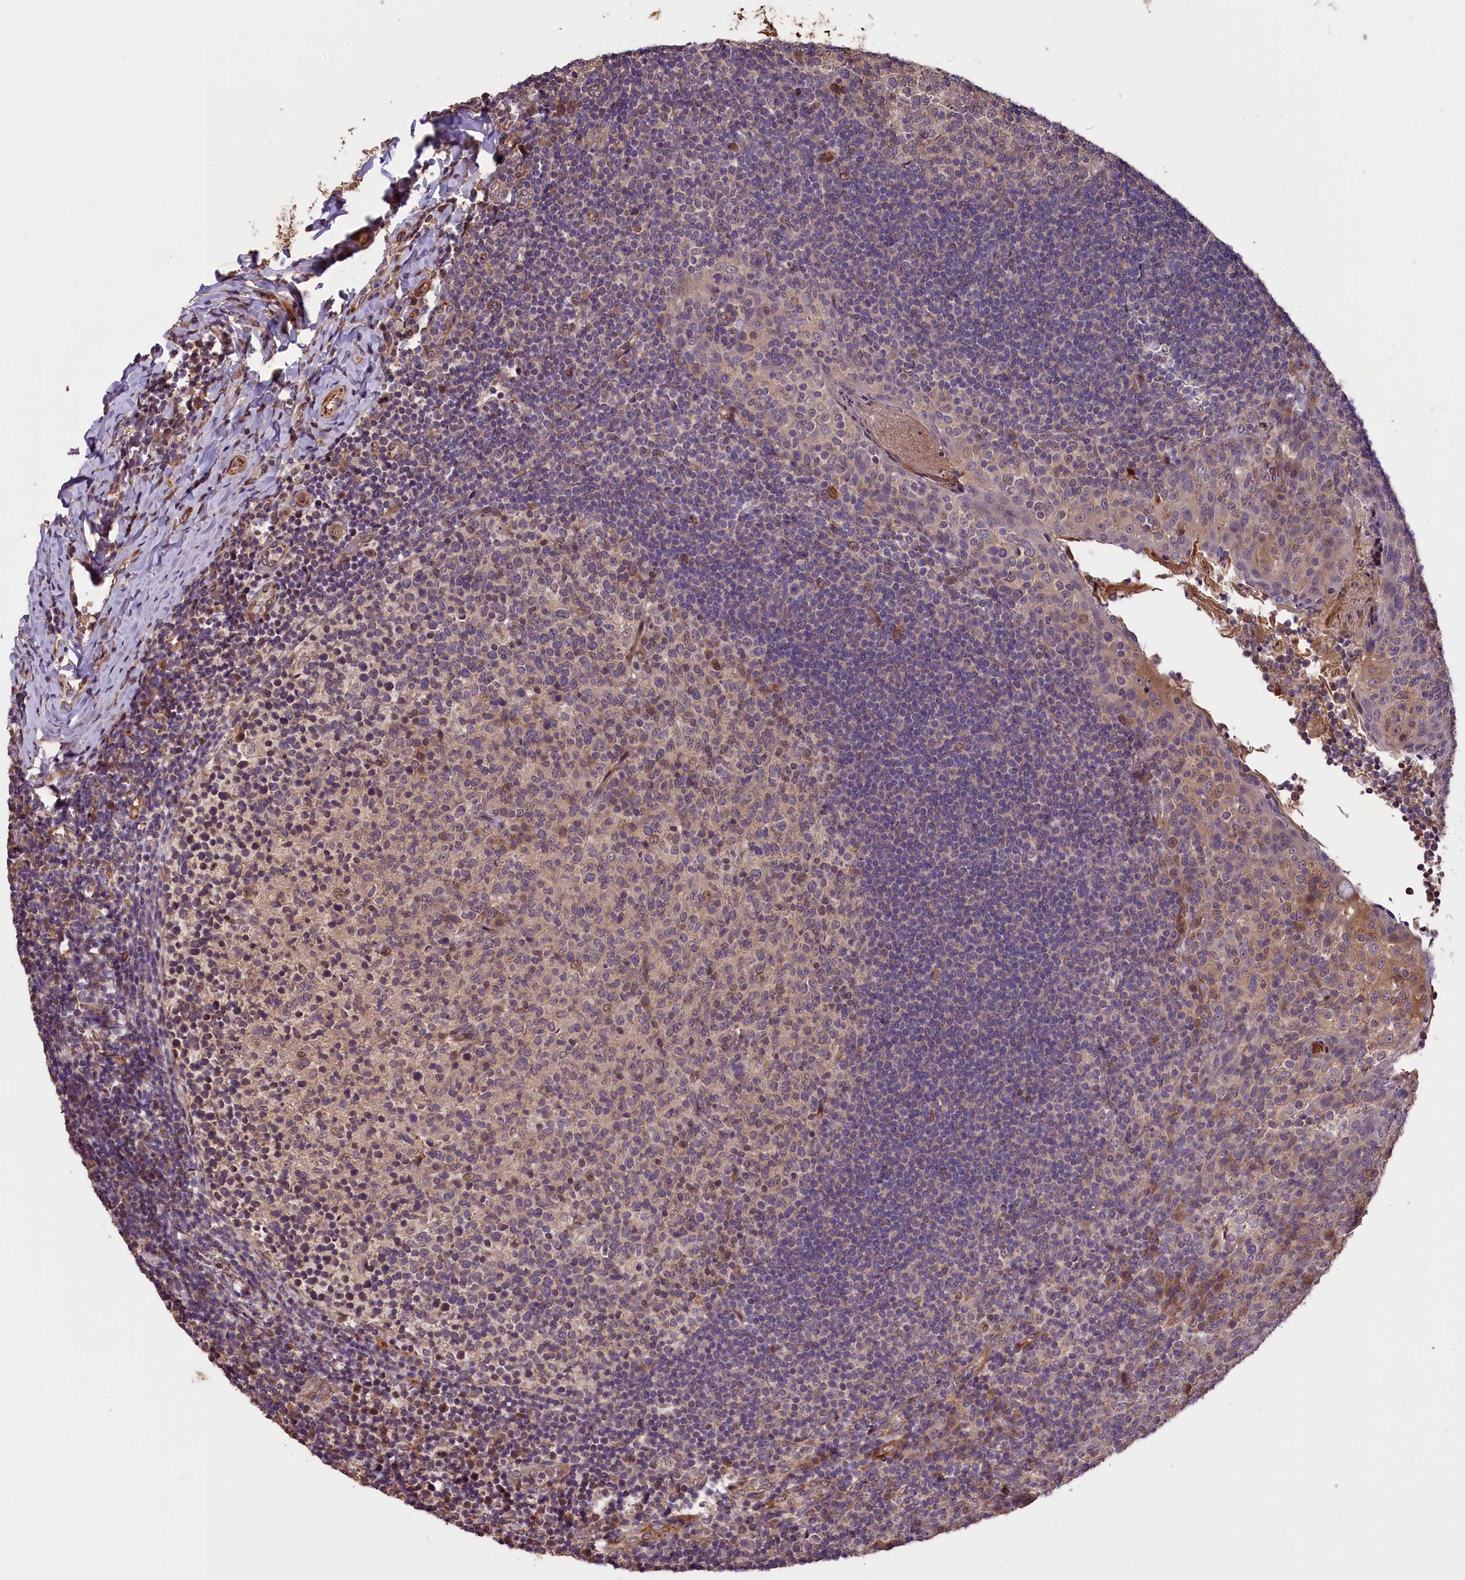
{"staining": {"intensity": "moderate", "quantity": "25%-75%", "location": "cytoplasmic/membranous,nuclear"}, "tissue": "tonsil", "cell_type": "Germinal center cells", "image_type": "normal", "snomed": [{"axis": "morphology", "description": "Normal tissue, NOS"}, {"axis": "topography", "description": "Tonsil"}], "caption": "DAB immunohistochemical staining of benign tonsil exhibits moderate cytoplasmic/membranous,nuclear protein positivity in approximately 25%-75% of germinal center cells.", "gene": "DNAJB9", "patient": {"sex": "female", "age": 10}}